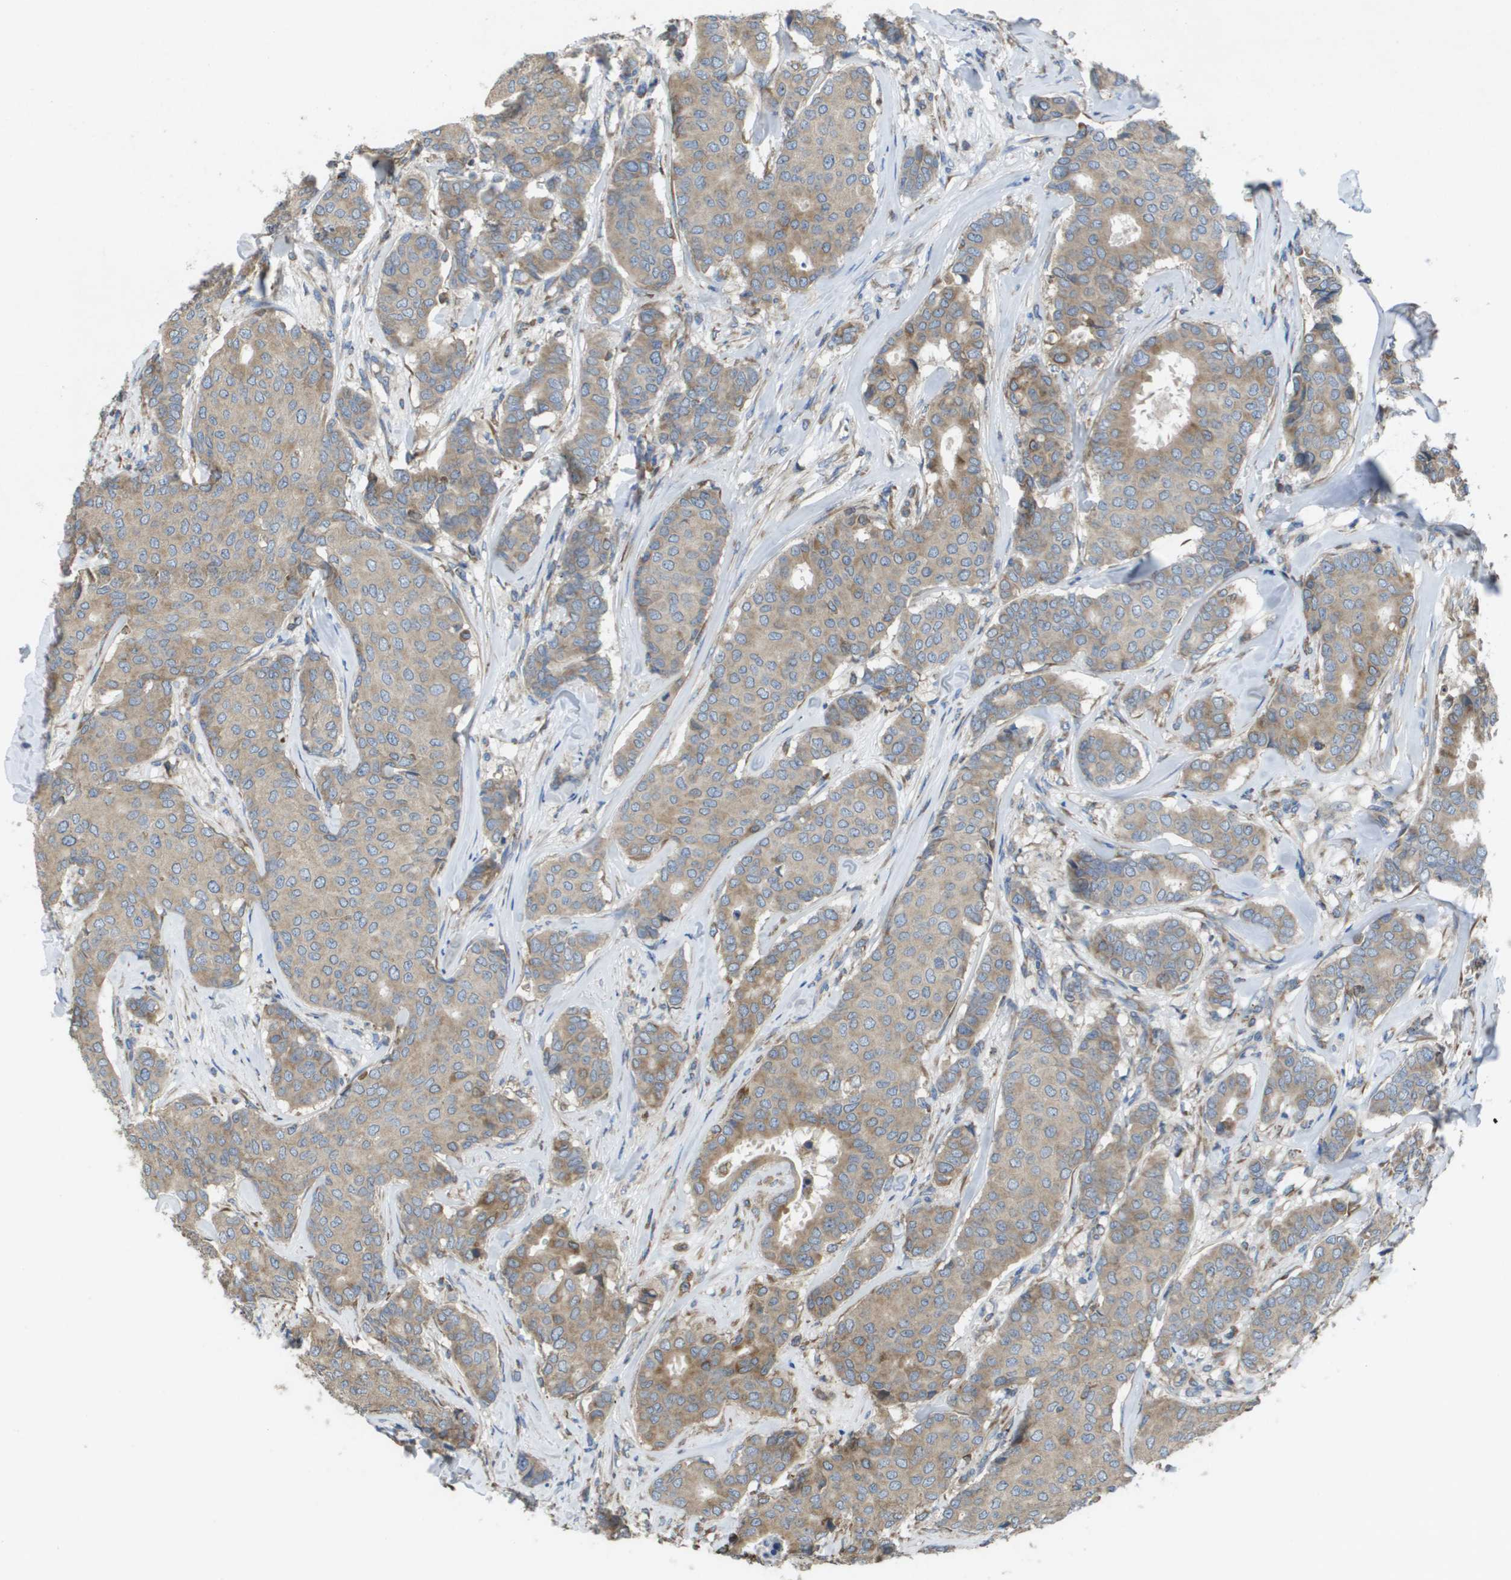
{"staining": {"intensity": "weak", "quantity": ">75%", "location": "cytoplasmic/membranous"}, "tissue": "breast cancer", "cell_type": "Tumor cells", "image_type": "cancer", "snomed": [{"axis": "morphology", "description": "Duct carcinoma"}, {"axis": "topography", "description": "Breast"}], "caption": "This is a photomicrograph of IHC staining of breast cancer (intraductal carcinoma), which shows weak staining in the cytoplasmic/membranous of tumor cells.", "gene": "CLCN2", "patient": {"sex": "female", "age": 75}}